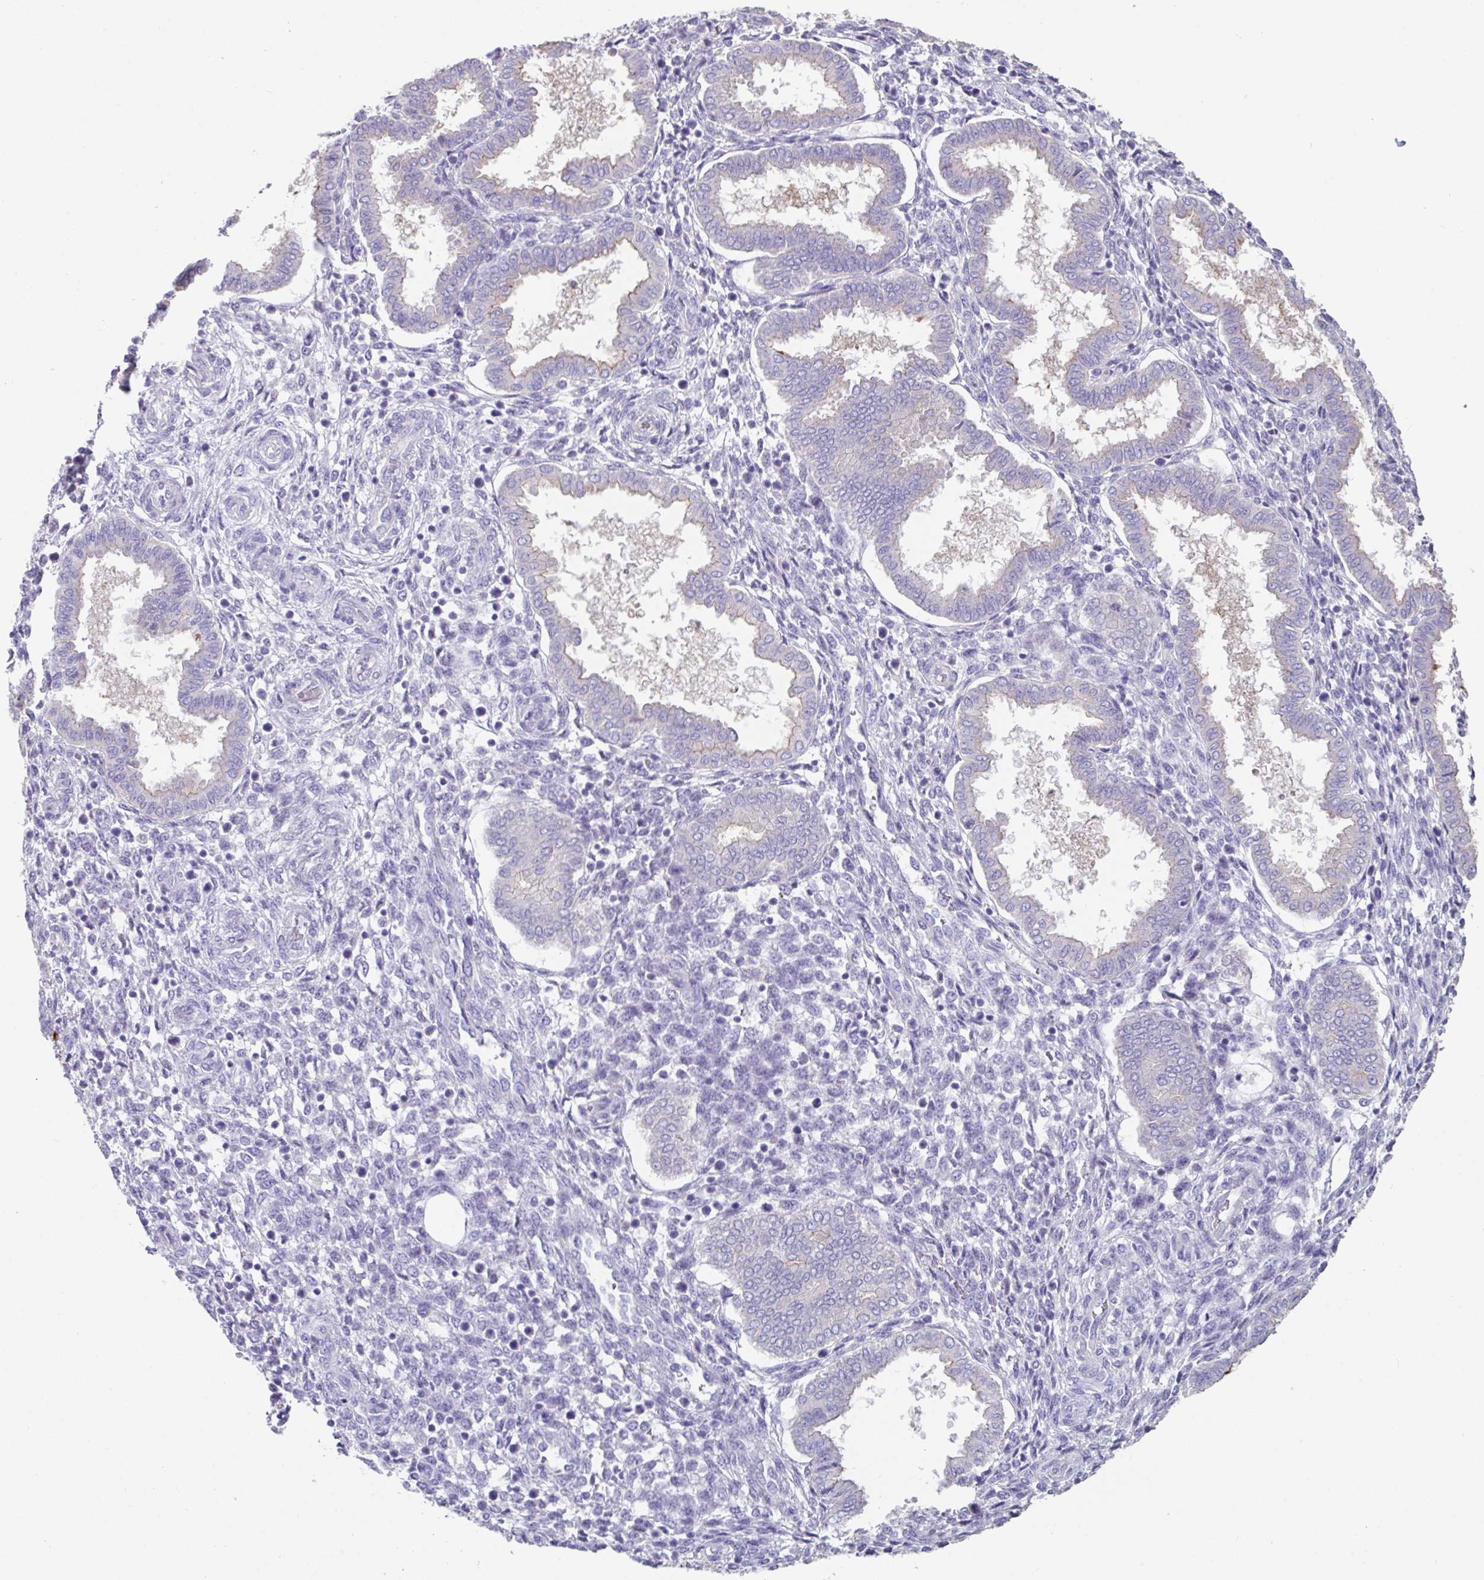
{"staining": {"intensity": "negative", "quantity": "none", "location": "none"}, "tissue": "endometrium", "cell_type": "Cells in endometrial stroma", "image_type": "normal", "snomed": [{"axis": "morphology", "description": "Normal tissue, NOS"}, {"axis": "topography", "description": "Endometrium"}], "caption": "Cells in endometrial stroma are negative for protein expression in unremarkable human endometrium. Brightfield microscopy of immunohistochemistry (IHC) stained with DAB (brown) and hematoxylin (blue), captured at high magnification.", "gene": "SLC44A4", "patient": {"sex": "female", "age": 24}}